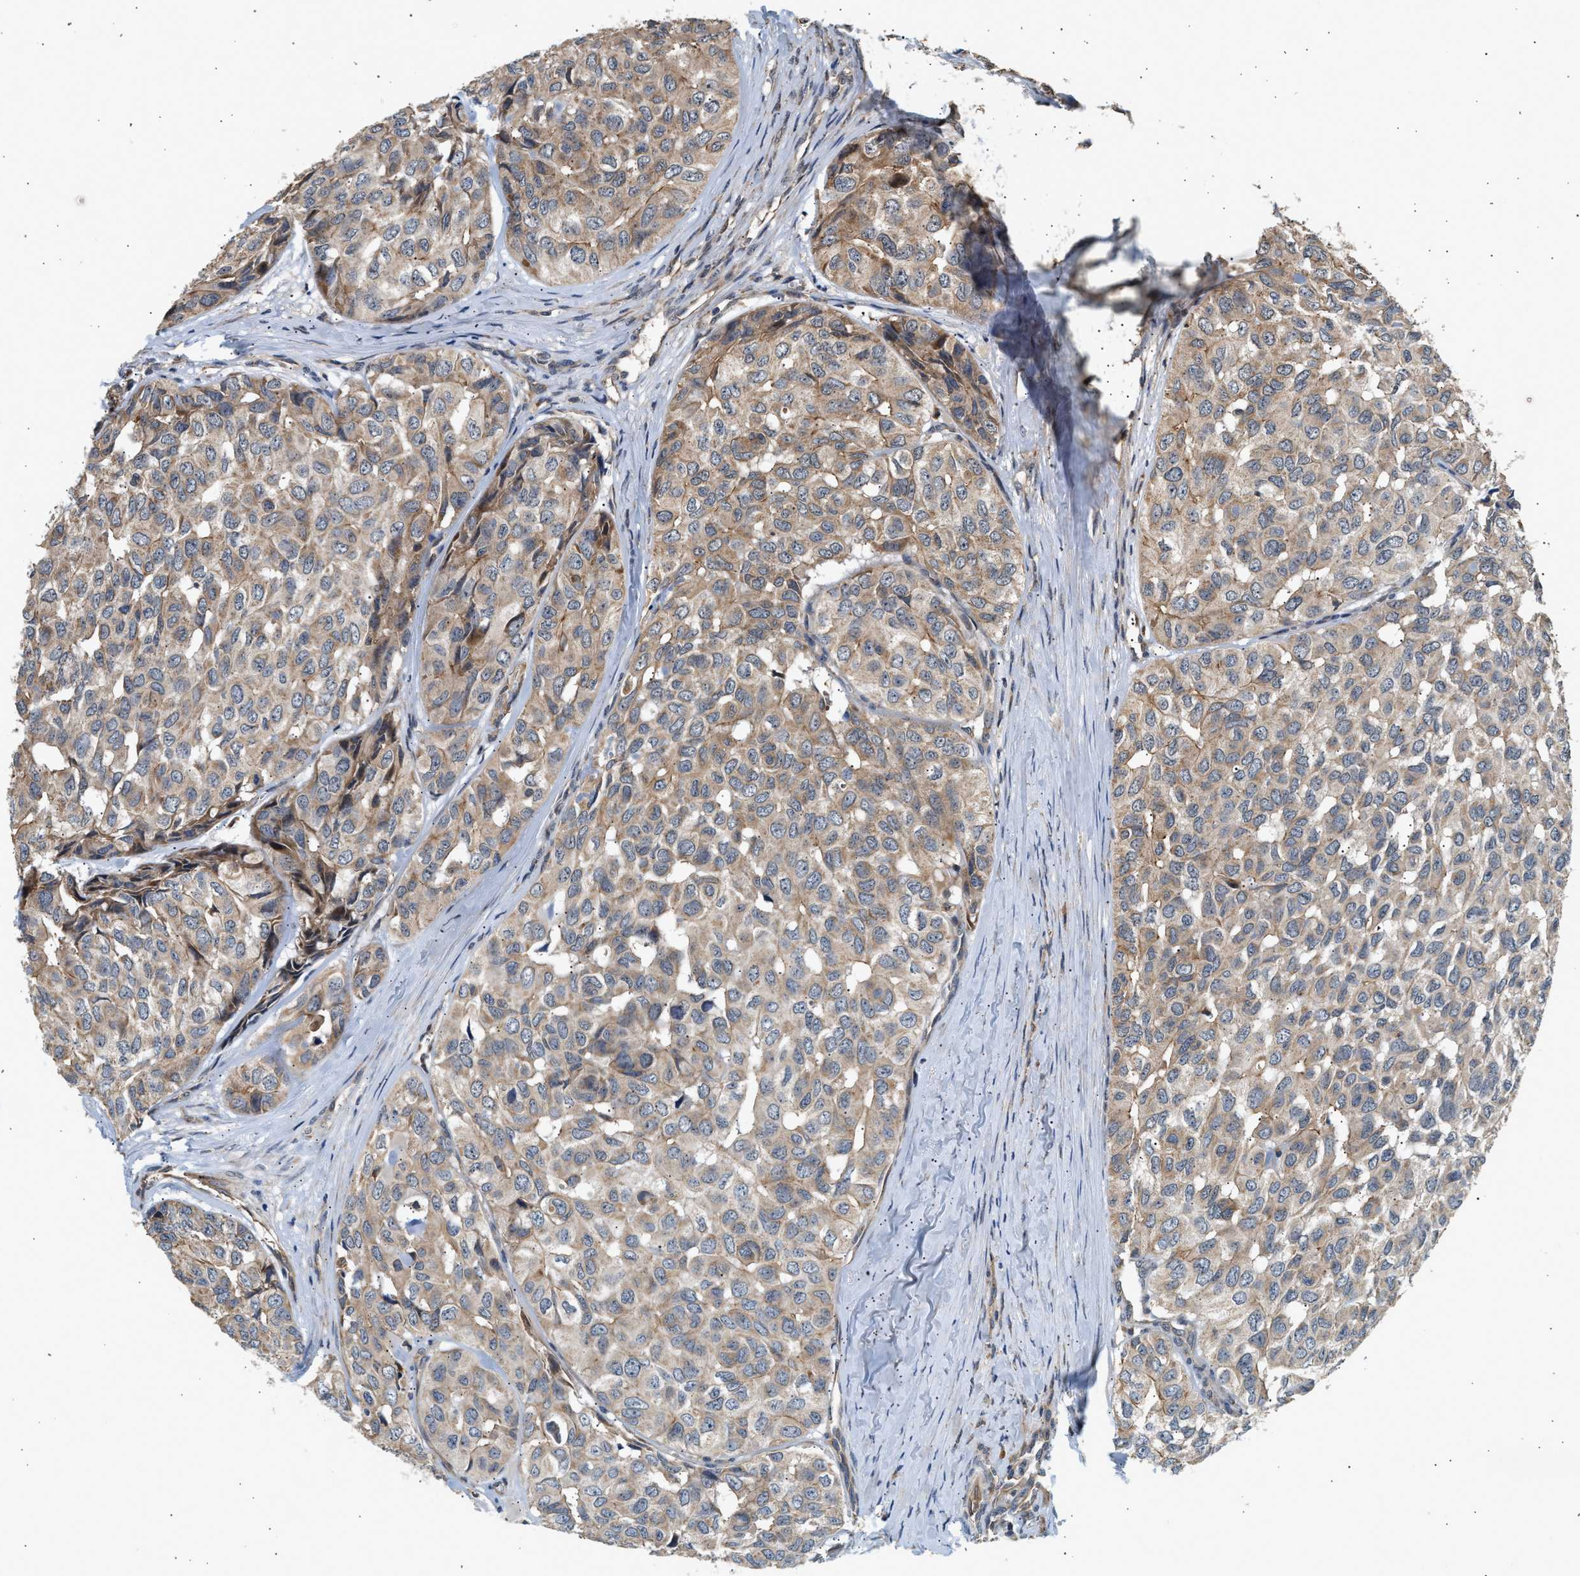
{"staining": {"intensity": "moderate", "quantity": ">75%", "location": "cytoplasmic/membranous"}, "tissue": "head and neck cancer", "cell_type": "Tumor cells", "image_type": "cancer", "snomed": [{"axis": "morphology", "description": "Adenocarcinoma, NOS"}, {"axis": "topography", "description": "Salivary gland, NOS"}, {"axis": "topography", "description": "Head-Neck"}], "caption": "This is an image of immunohistochemistry (IHC) staining of head and neck cancer, which shows moderate expression in the cytoplasmic/membranous of tumor cells.", "gene": "DUSP14", "patient": {"sex": "female", "age": 76}}